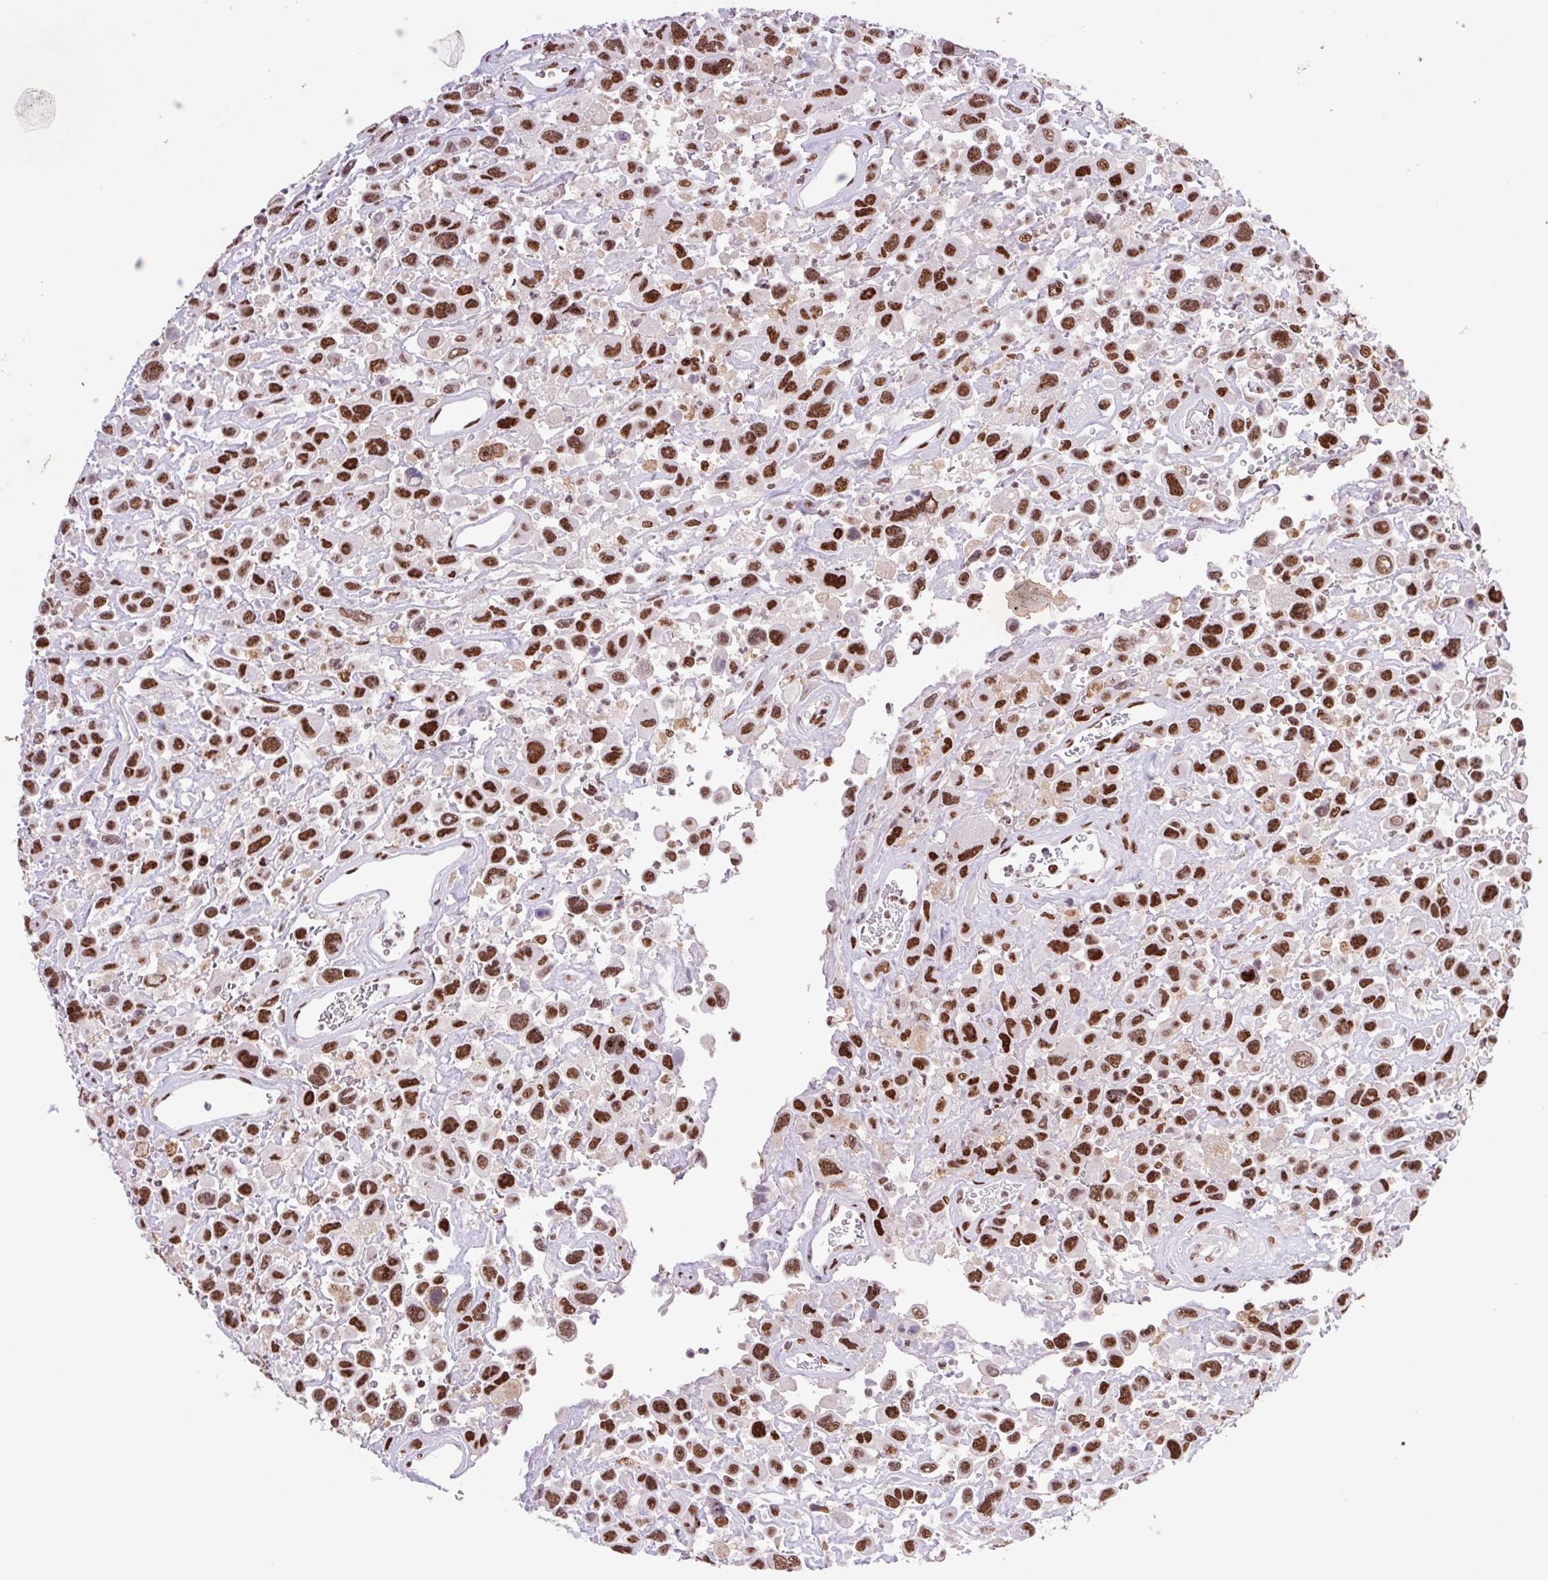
{"staining": {"intensity": "strong", "quantity": ">75%", "location": "nuclear"}, "tissue": "urothelial cancer", "cell_type": "Tumor cells", "image_type": "cancer", "snomed": [{"axis": "morphology", "description": "Urothelial carcinoma, High grade"}, {"axis": "topography", "description": "Urinary bladder"}], "caption": "About >75% of tumor cells in urothelial cancer reveal strong nuclear protein positivity as visualized by brown immunohistochemical staining.", "gene": "LDLRAD4", "patient": {"sex": "male", "age": 53}}